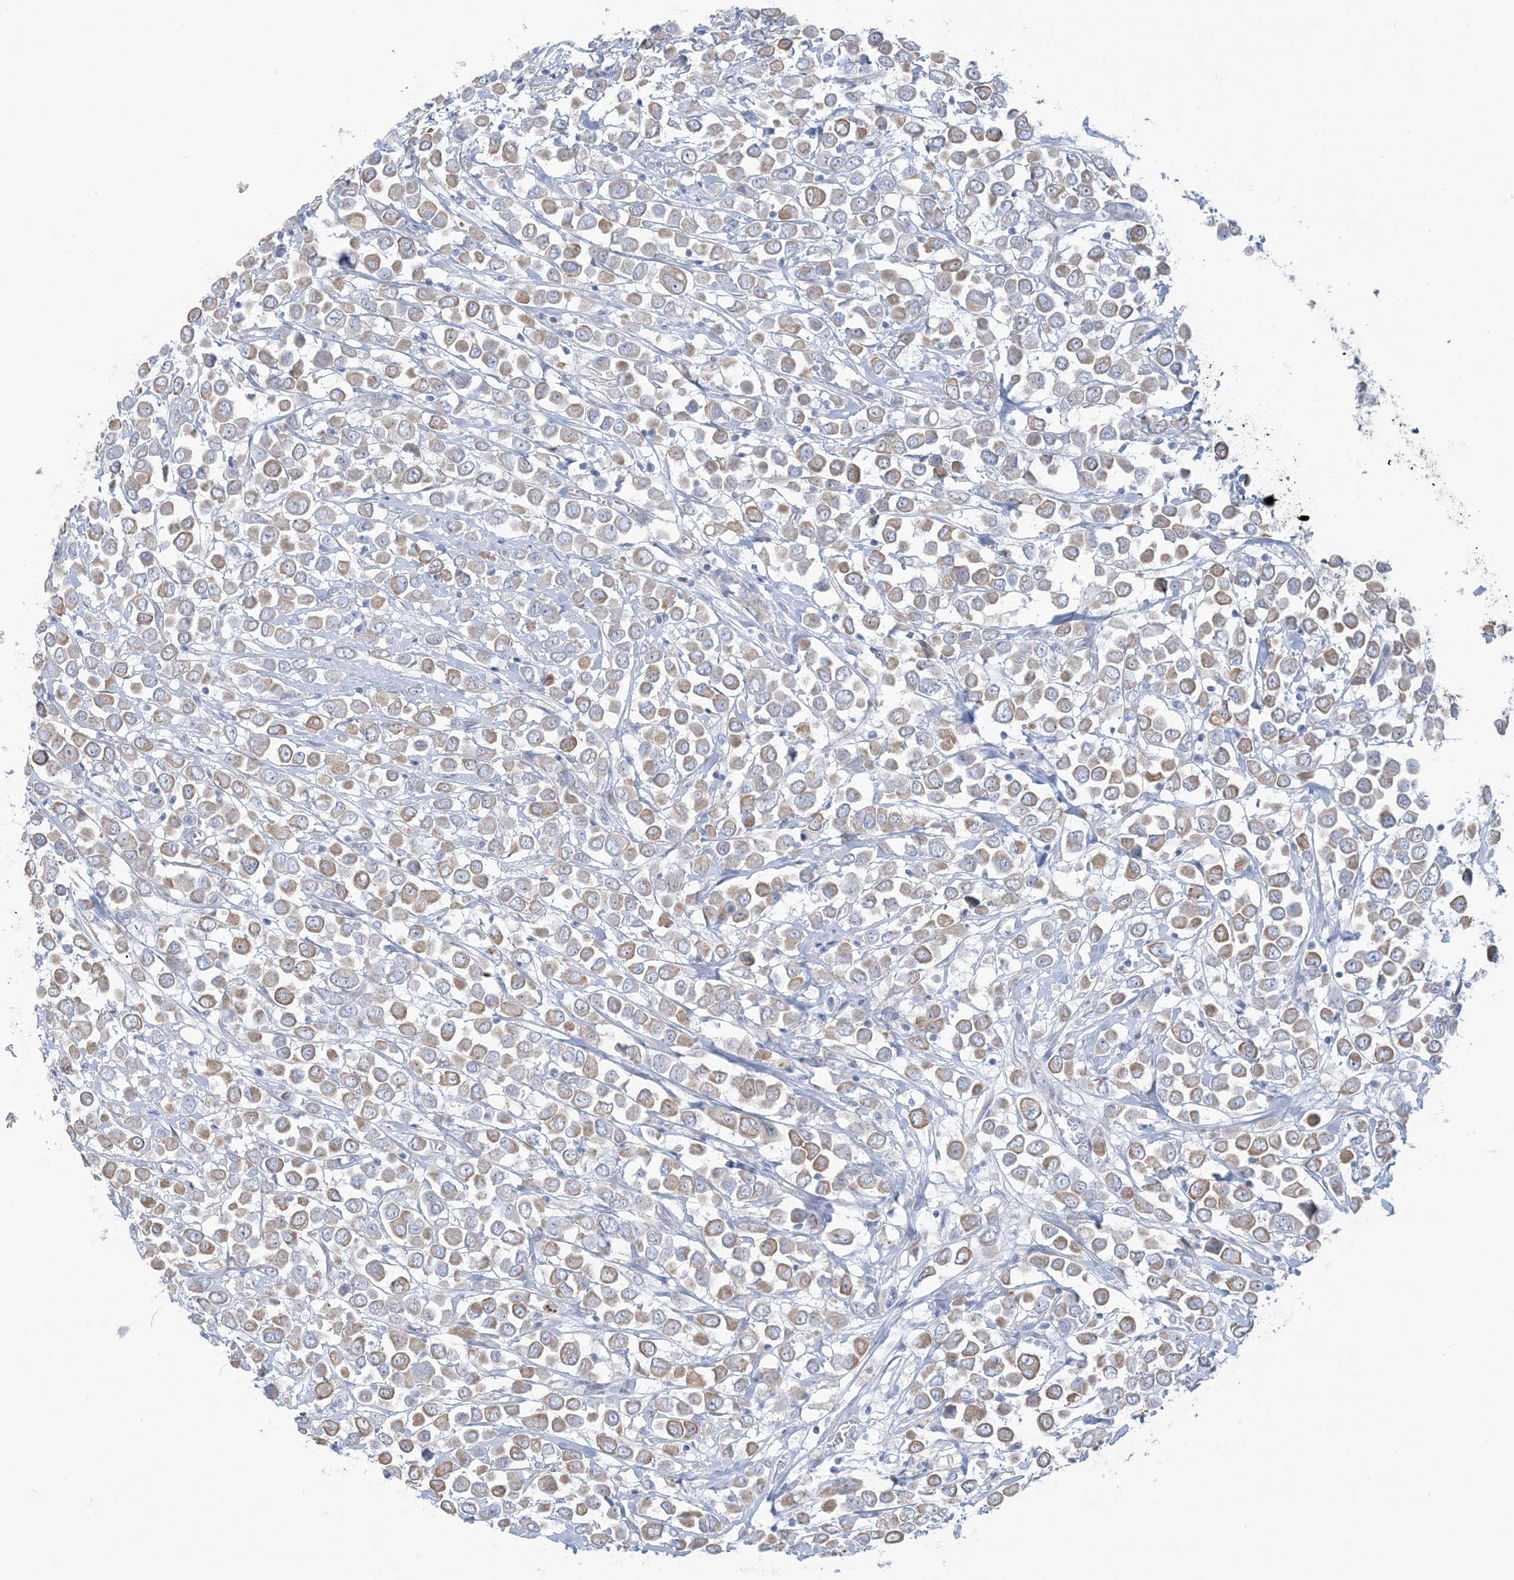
{"staining": {"intensity": "moderate", "quantity": ">75%", "location": "cytoplasmic/membranous"}, "tissue": "breast cancer", "cell_type": "Tumor cells", "image_type": "cancer", "snomed": [{"axis": "morphology", "description": "Duct carcinoma"}, {"axis": "topography", "description": "Breast"}], "caption": "Protein staining displays moderate cytoplasmic/membranous positivity in about >75% of tumor cells in breast cancer (invasive ductal carcinoma). The staining was performed using DAB (3,3'-diaminobenzidine) to visualize the protein expression in brown, while the nuclei were stained in blue with hematoxylin (Magnification: 20x).", "gene": "ATP11C", "patient": {"sex": "female", "age": 61}}